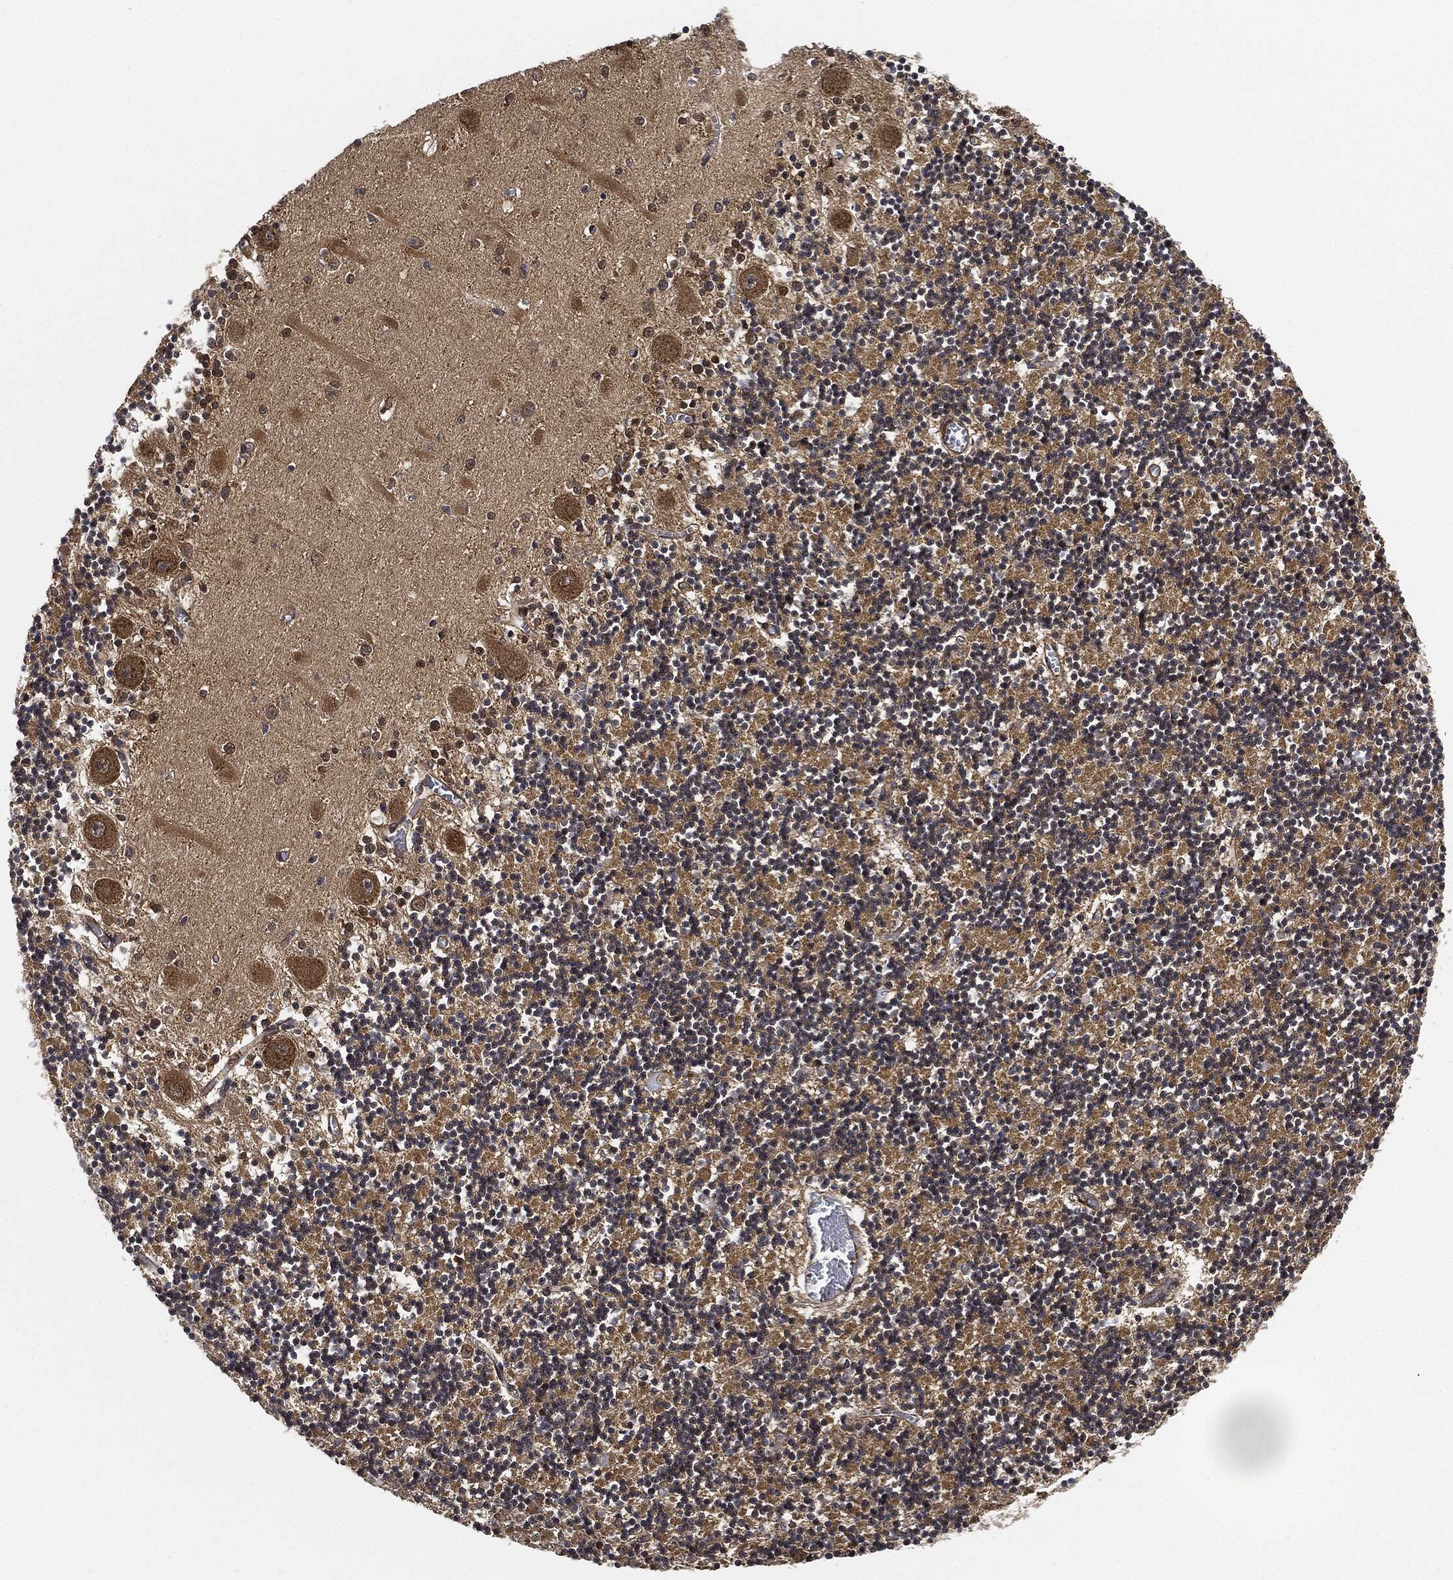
{"staining": {"intensity": "moderate", "quantity": "<25%", "location": "cytoplasmic/membranous"}, "tissue": "cerebellum", "cell_type": "Cells in granular layer", "image_type": "normal", "snomed": [{"axis": "morphology", "description": "Normal tissue, NOS"}, {"axis": "topography", "description": "Cerebellum"}], "caption": "Protein expression analysis of unremarkable cerebellum reveals moderate cytoplasmic/membranous expression in approximately <25% of cells in granular layer.", "gene": "CEP290", "patient": {"sex": "female", "age": 64}}